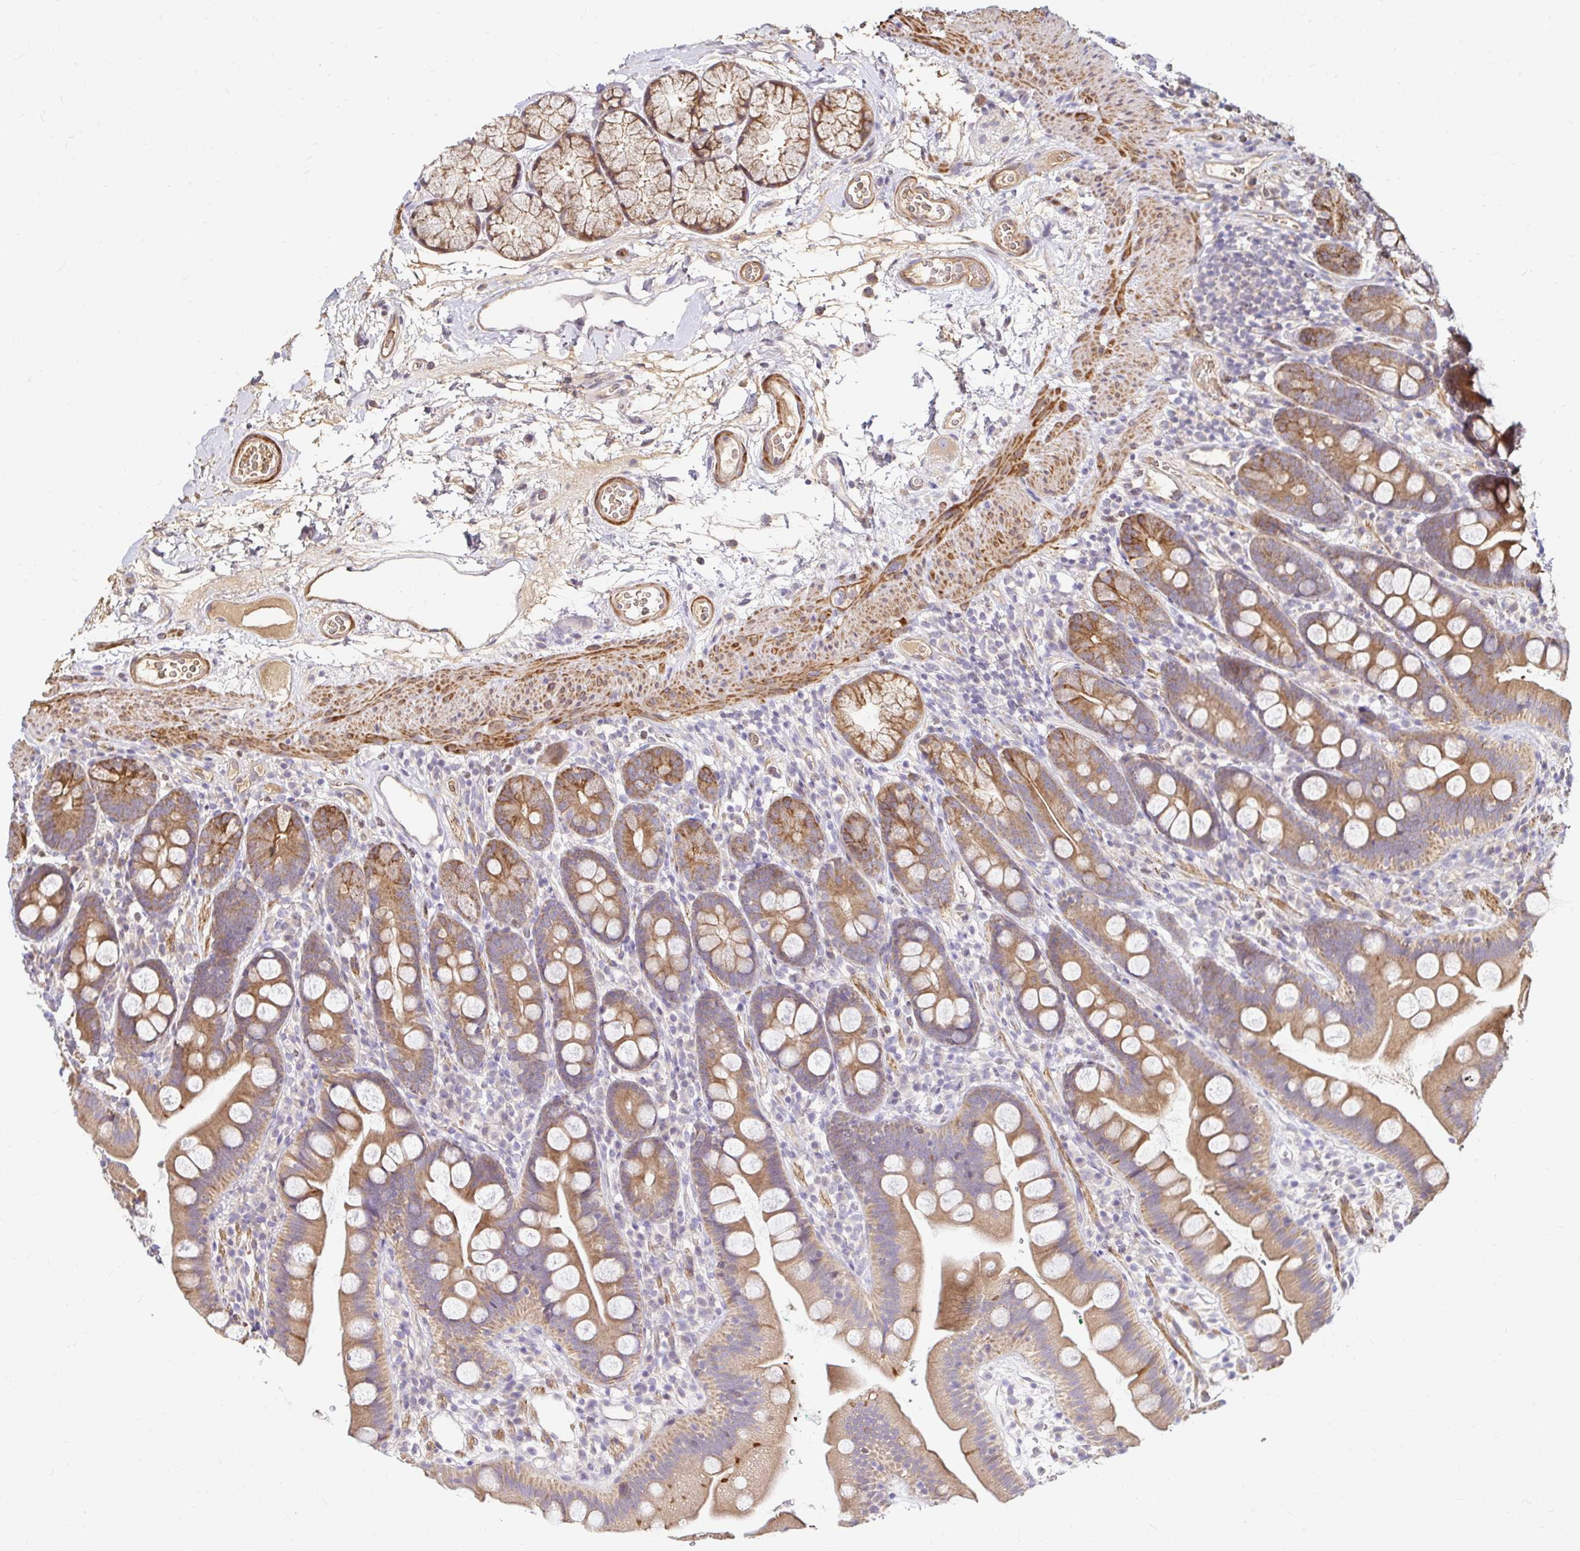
{"staining": {"intensity": "moderate", "quantity": ">75%", "location": "cytoplasmic/membranous"}, "tissue": "duodenum", "cell_type": "Glandular cells", "image_type": "normal", "snomed": [{"axis": "morphology", "description": "Normal tissue, NOS"}, {"axis": "topography", "description": "Duodenum"}], "caption": "Brown immunohistochemical staining in unremarkable duodenum shows moderate cytoplasmic/membranous expression in about >75% of glandular cells.", "gene": "ARHGEF37", "patient": {"sex": "female", "age": 67}}